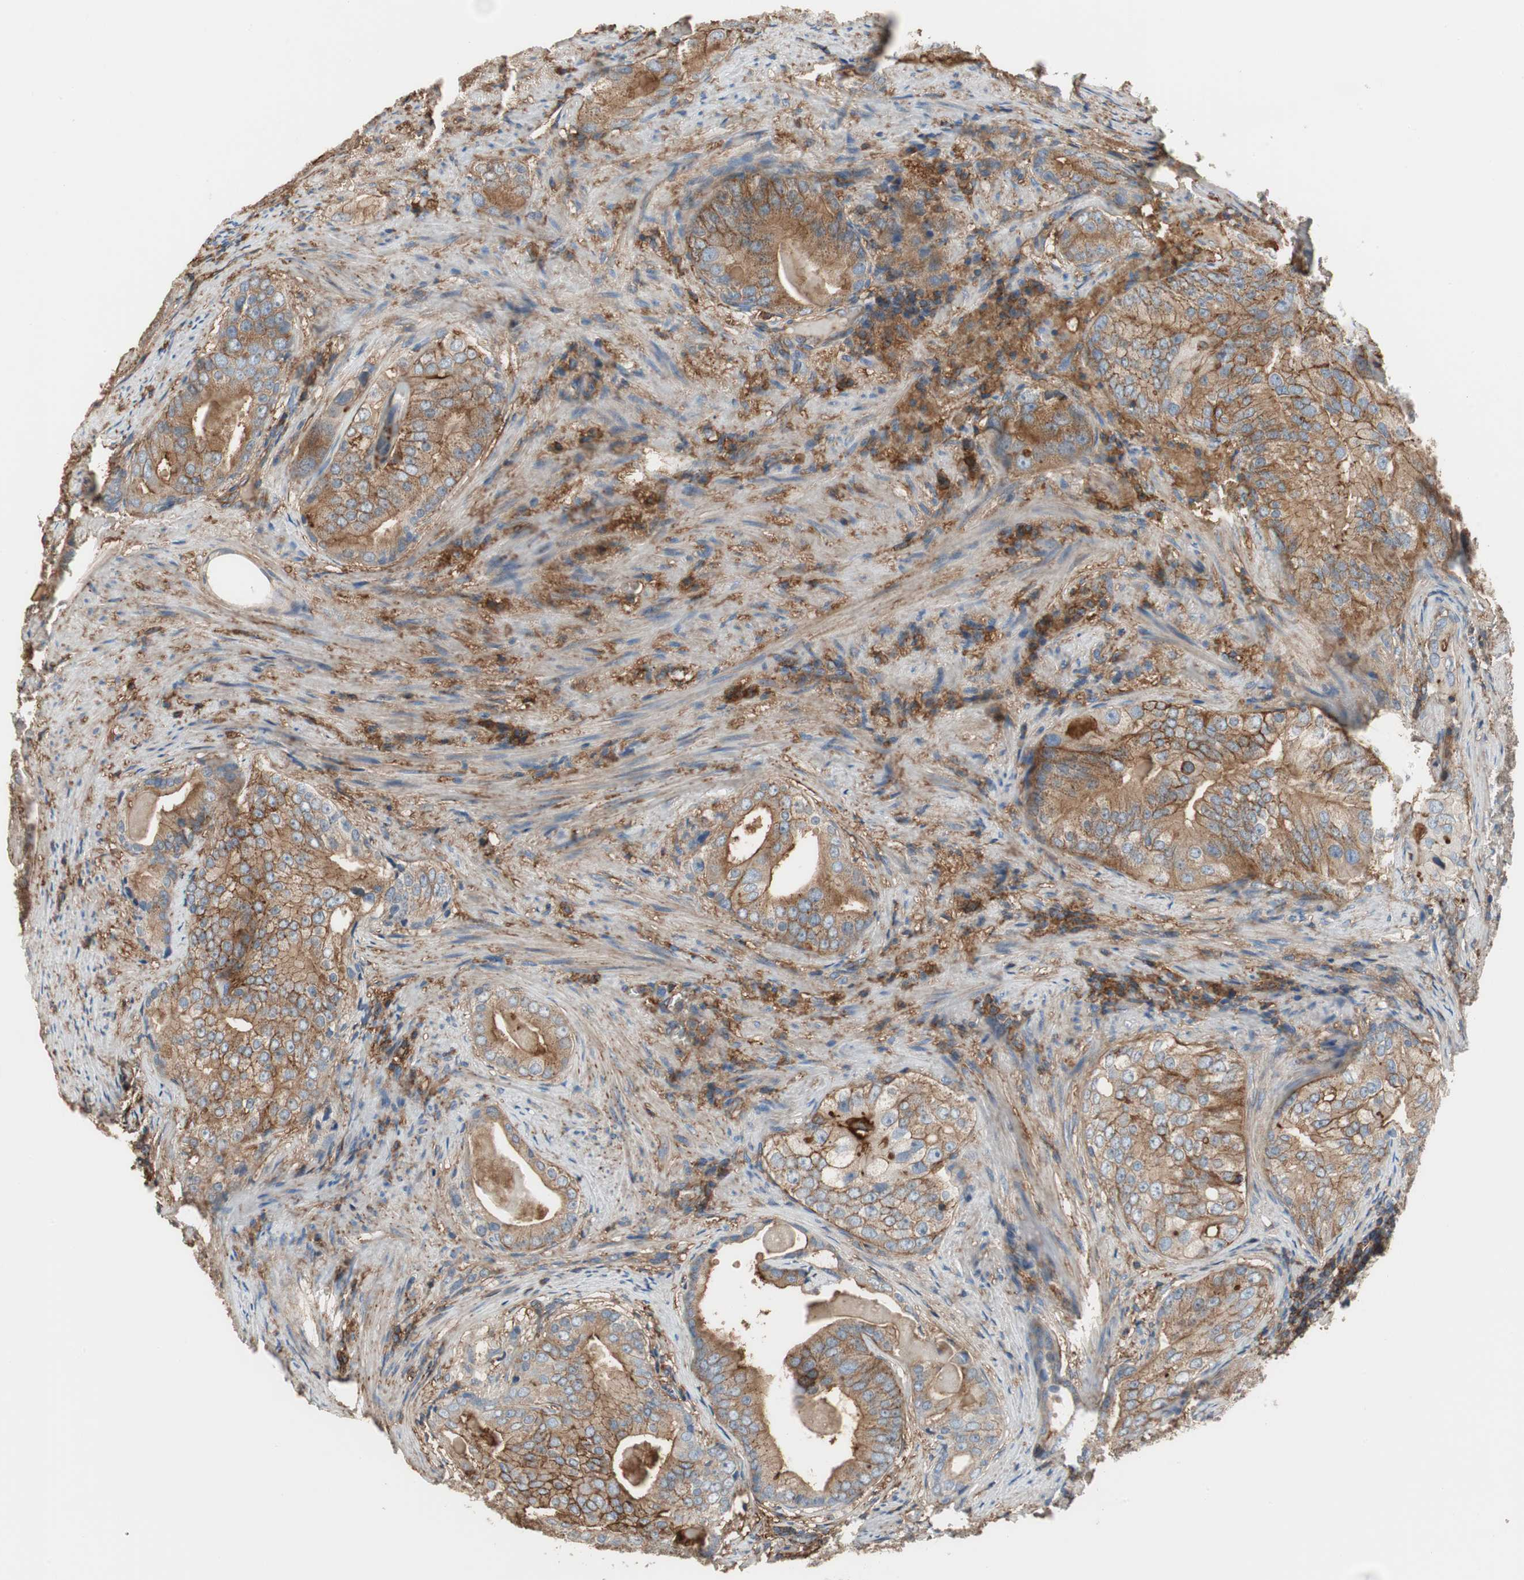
{"staining": {"intensity": "moderate", "quantity": ">75%", "location": "cytoplasmic/membranous"}, "tissue": "prostate cancer", "cell_type": "Tumor cells", "image_type": "cancer", "snomed": [{"axis": "morphology", "description": "Adenocarcinoma, High grade"}, {"axis": "topography", "description": "Prostate"}], "caption": "There is medium levels of moderate cytoplasmic/membranous positivity in tumor cells of prostate cancer, as demonstrated by immunohistochemical staining (brown color).", "gene": "IL1RL1", "patient": {"sex": "male", "age": 66}}